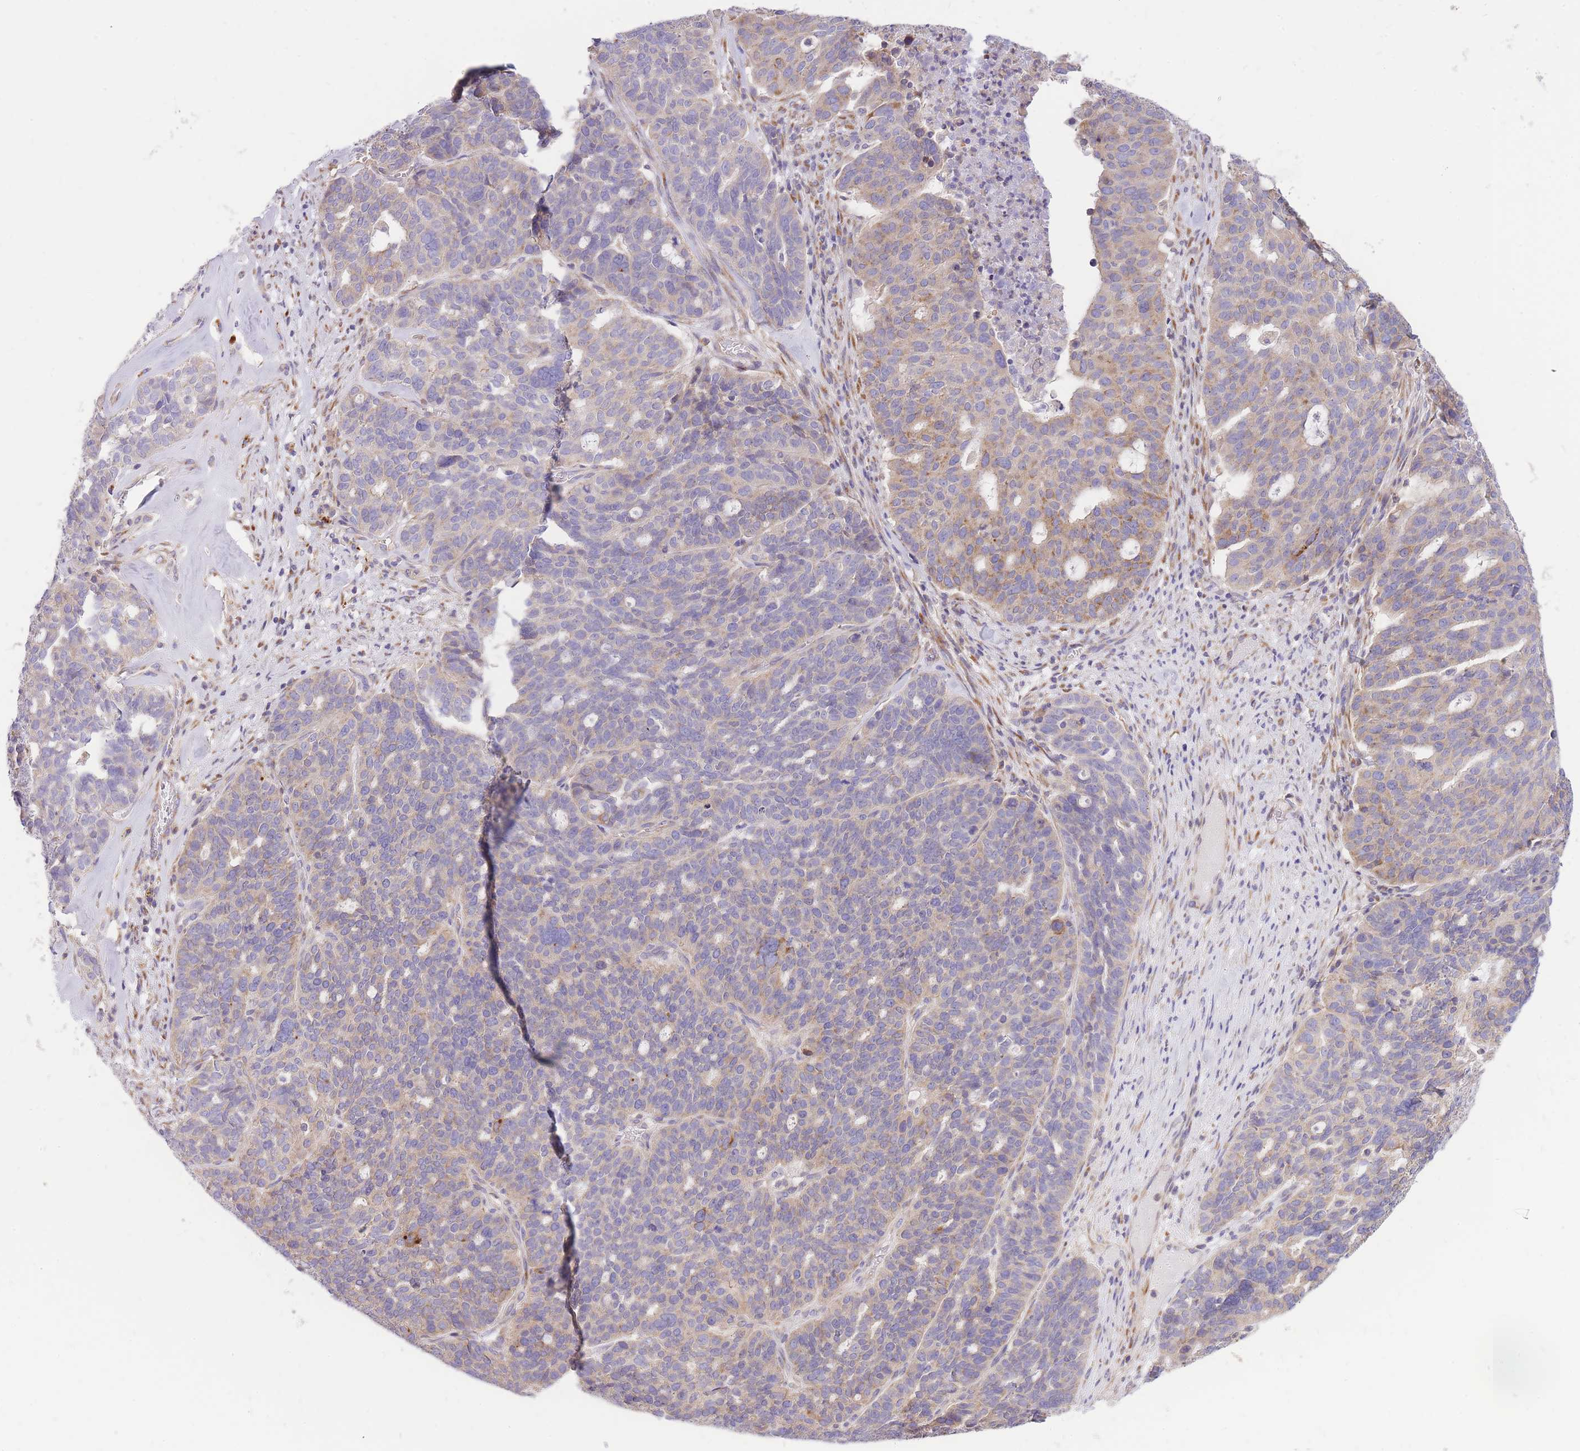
{"staining": {"intensity": "moderate", "quantity": "<25%", "location": "cytoplasmic/membranous"}, "tissue": "ovarian cancer", "cell_type": "Tumor cells", "image_type": "cancer", "snomed": [{"axis": "morphology", "description": "Cystadenocarcinoma, serous, NOS"}, {"axis": "topography", "description": "Ovary"}], "caption": "Immunohistochemical staining of human ovarian cancer reveals low levels of moderate cytoplasmic/membranous protein staining in about <25% of tumor cells. (brown staining indicates protein expression, while blue staining denotes nuclei).", "gene": "GBP7", "patient": {"sex": "female", "age": 59}}